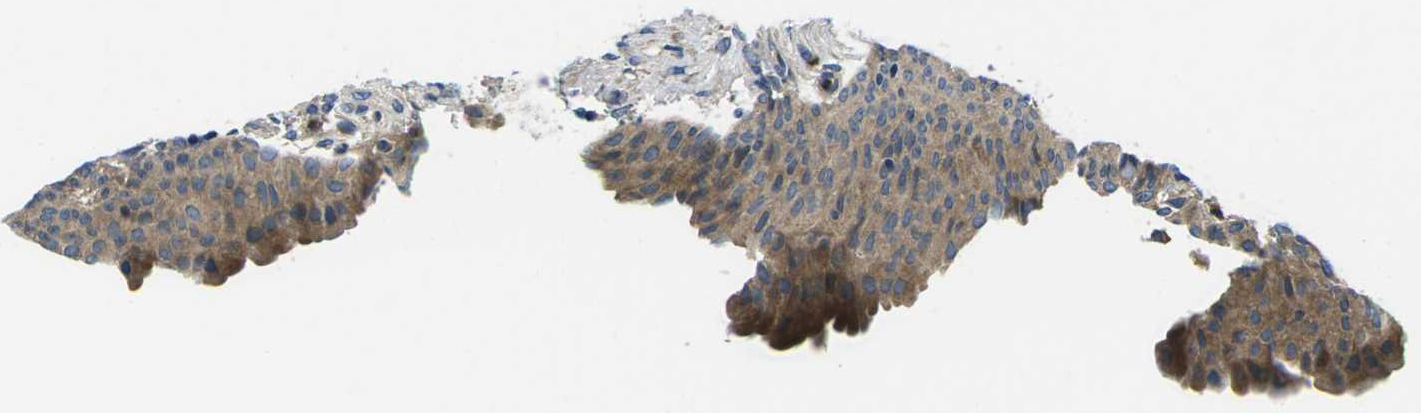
{"staining": {"intensity": "moderate", "quantity": ">75%", "location": "cytoplasmic/membranous"}, "tissue": "urinary bladder", "cell_type": "Urothelial cells", "image_type": "normal", "snomed": [{"axis": "morphology", "description": "Normal tissue, NOS"}, {"axis": "topography", "description": "Urinary bladder"}], "caption": "Urinary bladder stained with DAB (3,3'-diaminobenzidine) IHC reveals medium levels of moderate cytoplasmic/membranous positivity in approximately >75% of urothelial cells. (DAB (3,3'-diaminobenzidine) = brown stain, brightfield microscopy at high magnification).", "gene": "PLCE1", "patient": {"sex": "female", "age": 79}}